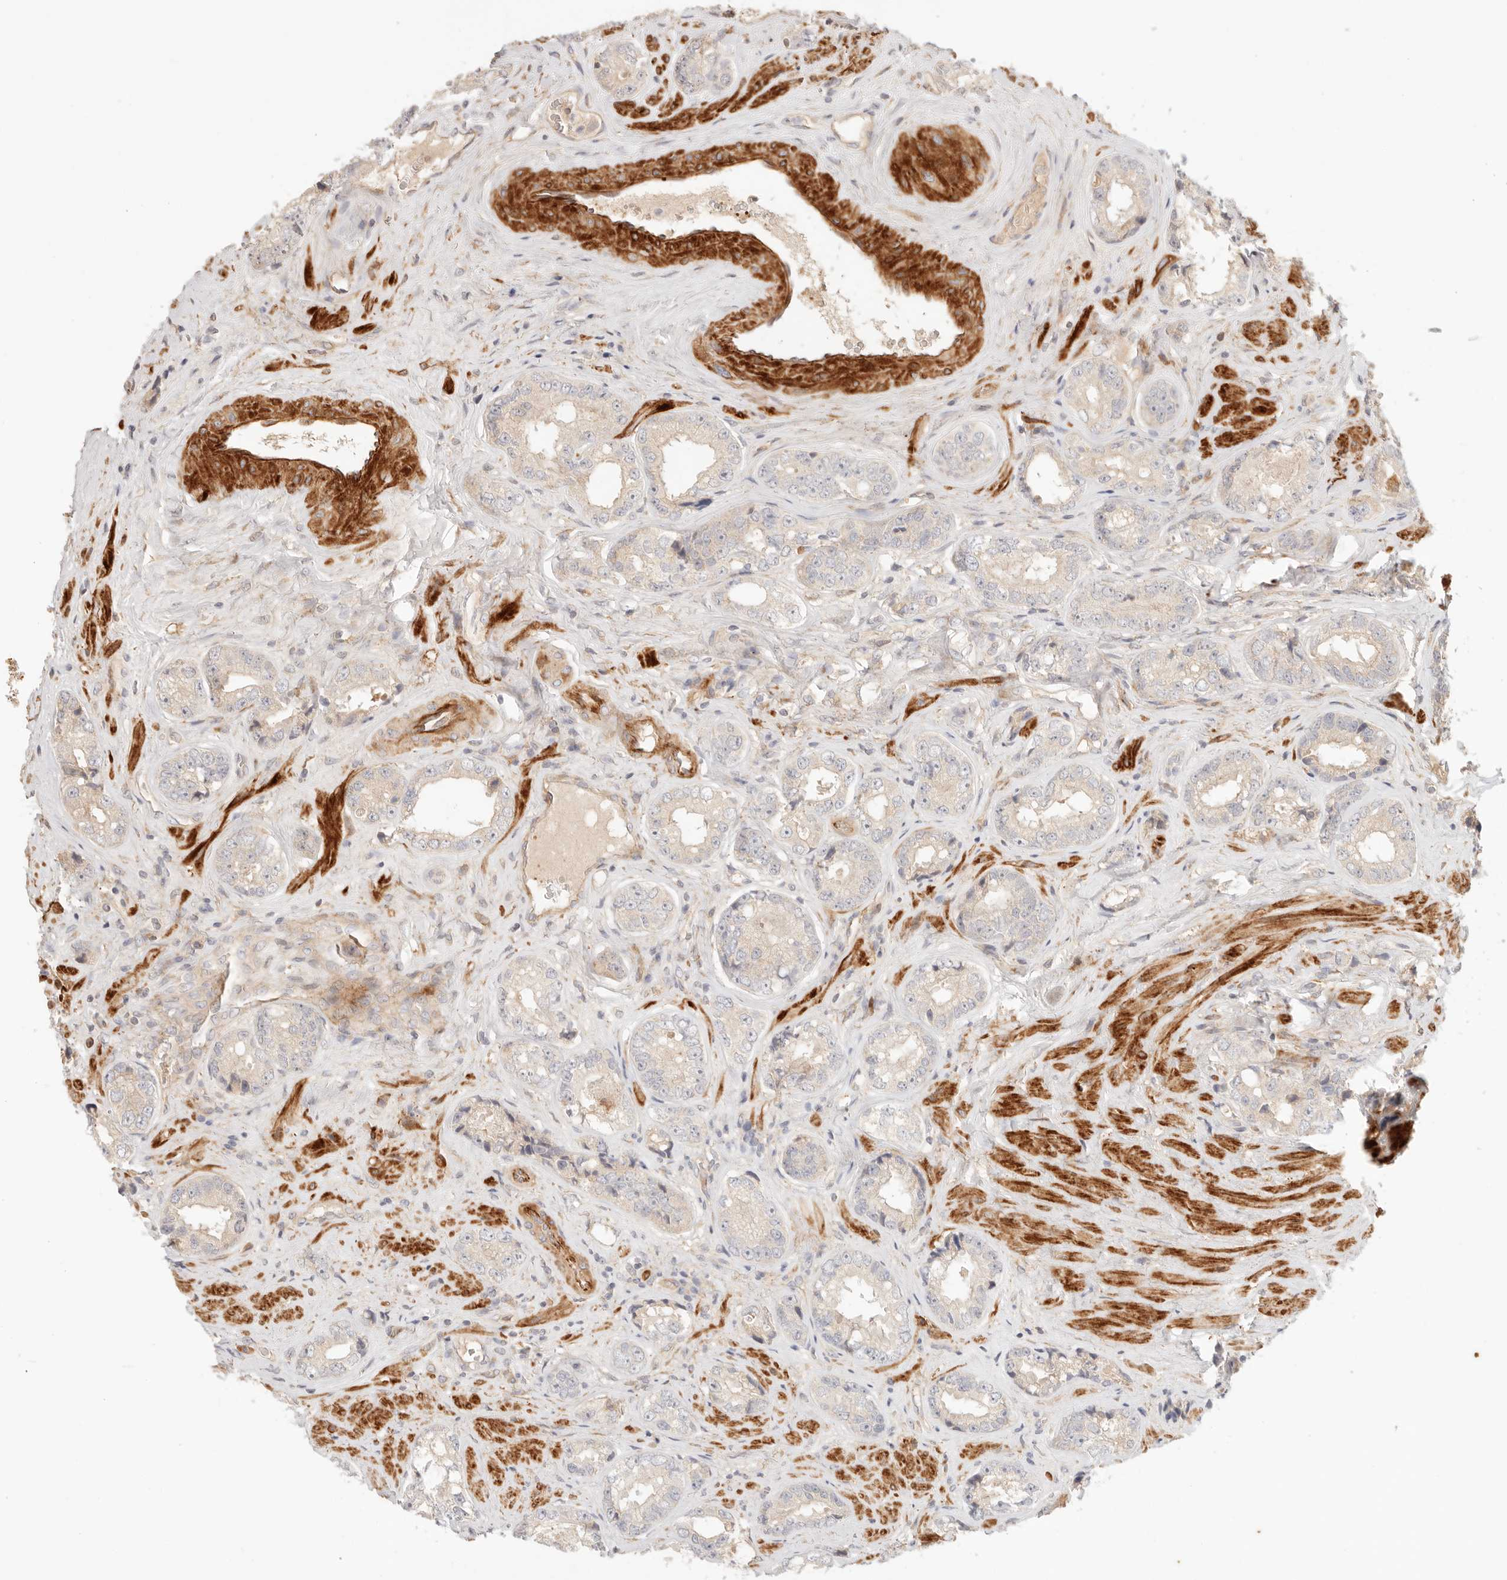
{"staining": {"intensity": "negative", "quantity": "none", "location": "none"}, "tissue": "prostate cancer", "cell_type": "Tumor cells", "image_type": "cancer", "snomed": [{"axis": "morphology", "description": "Adenocarcinoma, High grade"}, {"axis": "topography", "description": "Prostate"}], "caption": "High power microscopy photomicrograph of an immunohistochemistry (IHC) photomicrograph of prostate cancer, revealing no significant expression in tumor cells.", "gene": "IL1R2", "patient": {"sex": "male", "age": 61}}